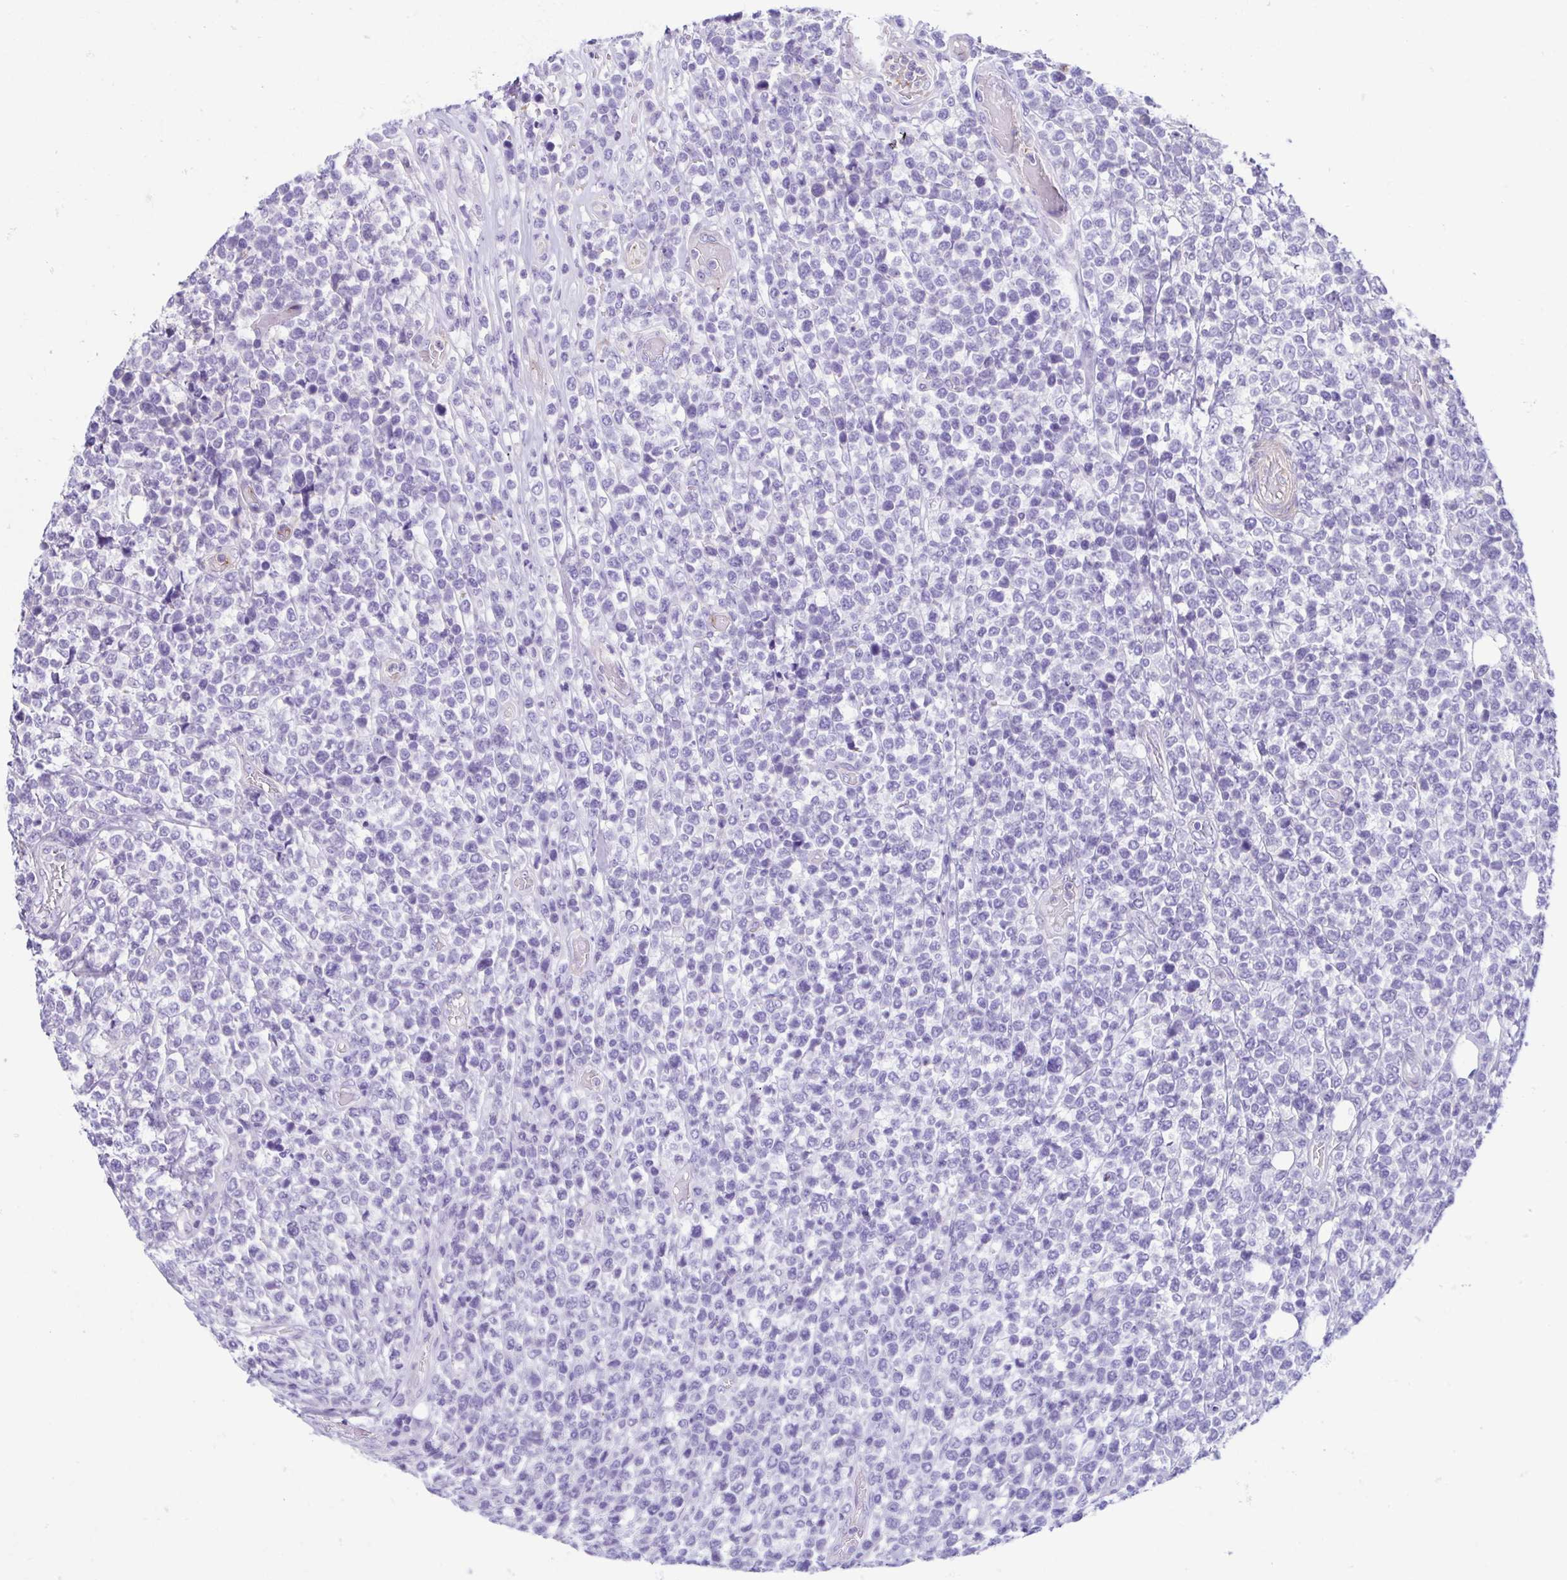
{"staining": {"intensity": "negative", "quantity": "none", "location": "none"}, "tissue": "lymphoma", "cell_type": "Tumor cells", "image_type": "cancer", "snomed": [{"axis": "morphology", "description": "Malignant lymphoma, non-Hodgkin's type, High grade"}, {"axis": "topography", "description": "Soft tissue"}], "caption": "High power microscopy histopathology image of an immunohistochemistry (IHC) image of malignant lymphoma, non-Hodgkin's type (high-grade), revealing no significant staining in tumor cells.", "gene": "CYP11B1", "patient": {"sex": "female", "age": 56}}